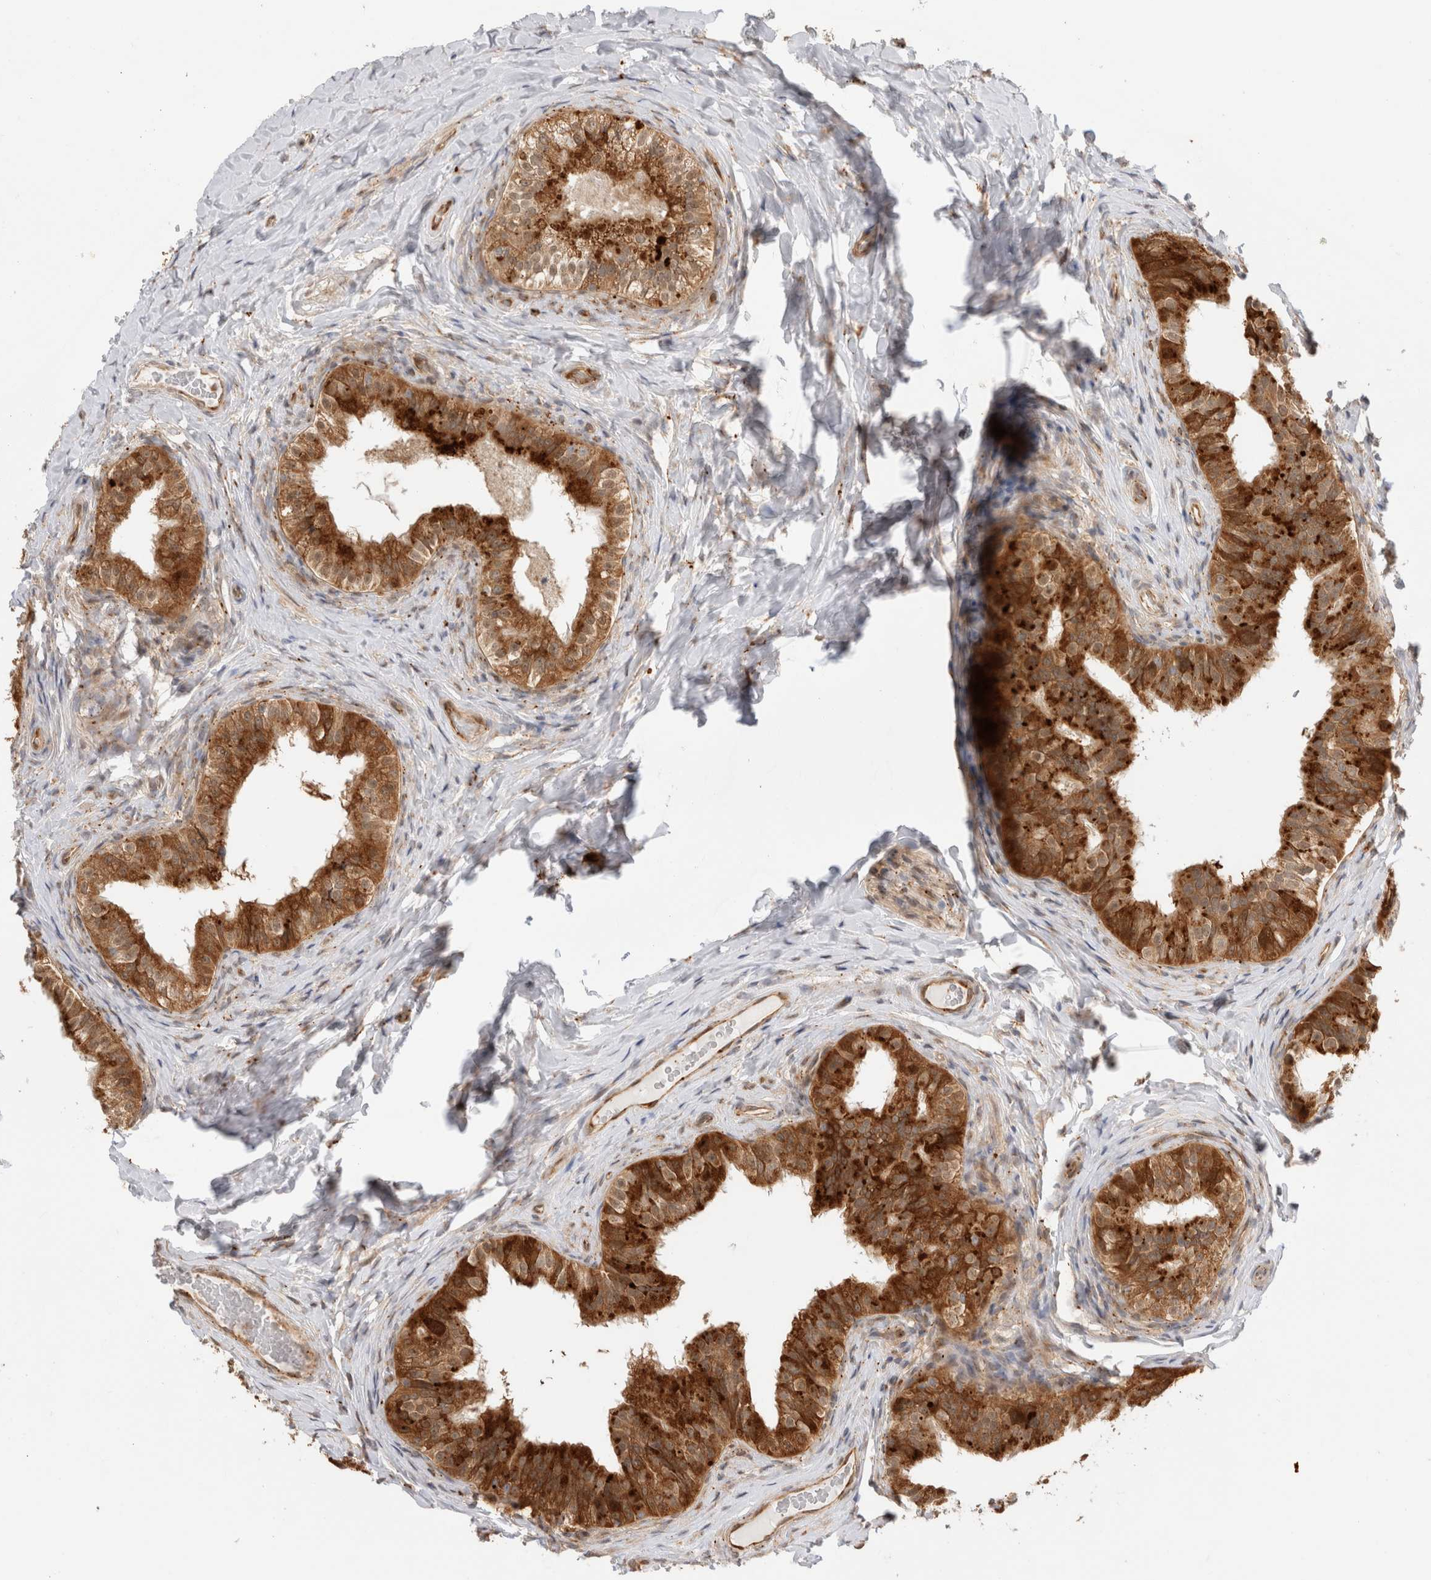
{"staining": {"intensity": "strong", "quantity": ">75%", "location": "cytoplasmic/membranous"}, "tissue": "epididymis", "cell_type": "Glandular cells", "image_type": "normal", "snomed": [{"axis": "morphology", "description": "Normal tissue, NOS"}, {"axis": "topography", "description": "Epididymis"}], "caption": "An image showing strong cytoplasmic/membranous staining in about >75% of glandular cells in benign epididymis, as visualized by brown immunohistochemical staining.", "gene": "ACTL9", "patient": {"sex": "male", "age": 49}}